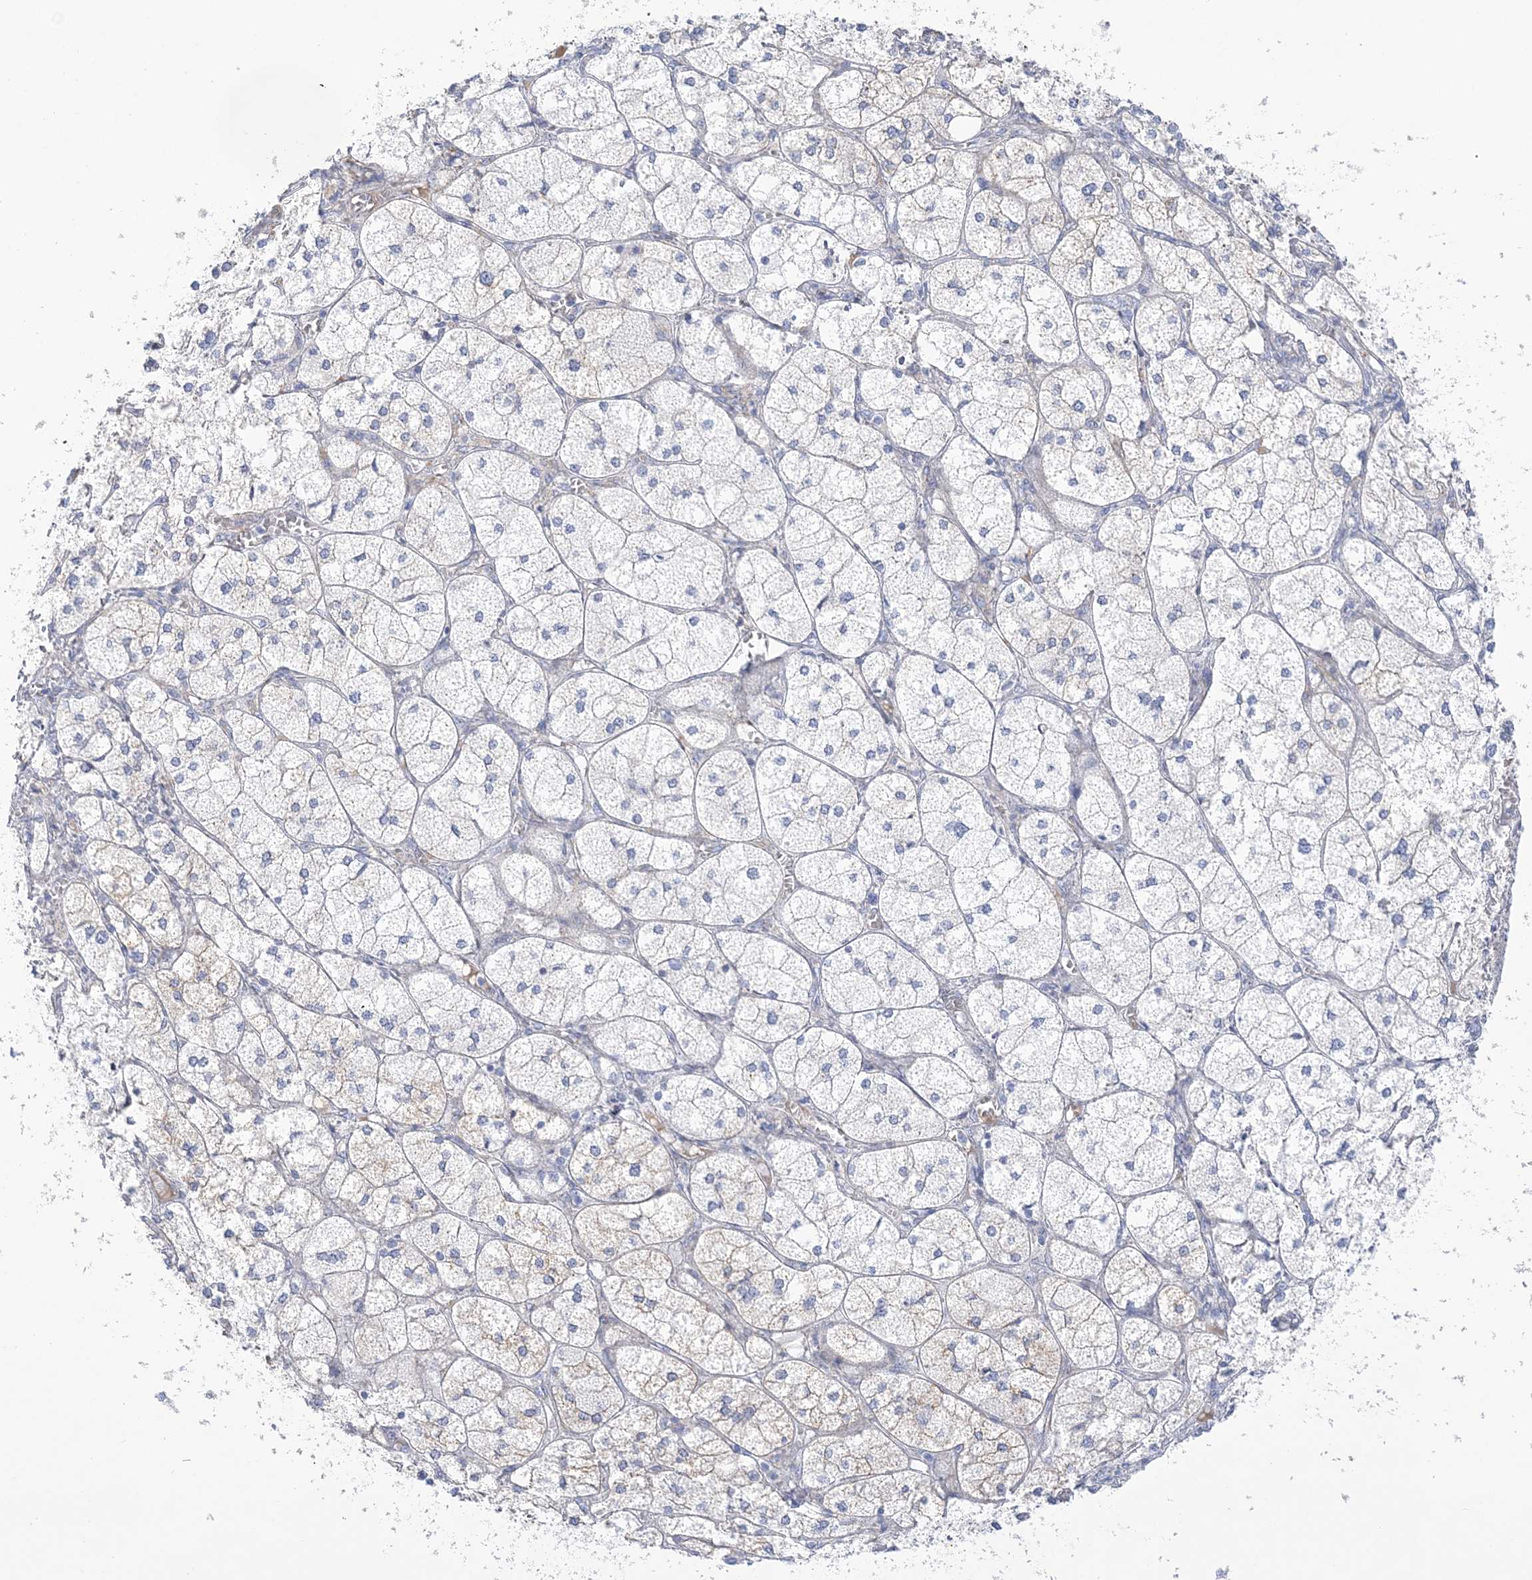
{"staining": {"intensity": "weak", "quantity": "<25%", "location": "cytoplasmic/membranous"}, "tissue": "adrenal gland", "cell_type": "Glandular cells", "image_type": "normal", "snomed": [{"axis": "morphology", "description": "Normal tissue, NOS"}, {"axis": "topography", "description": "Adrenal gland"}], "caption": "The micrograph exhibits no significant staining in glandular cells of adrenal gland.", "gene": "SEMA3D", "patient": {"sex": "female", "age": 61}}